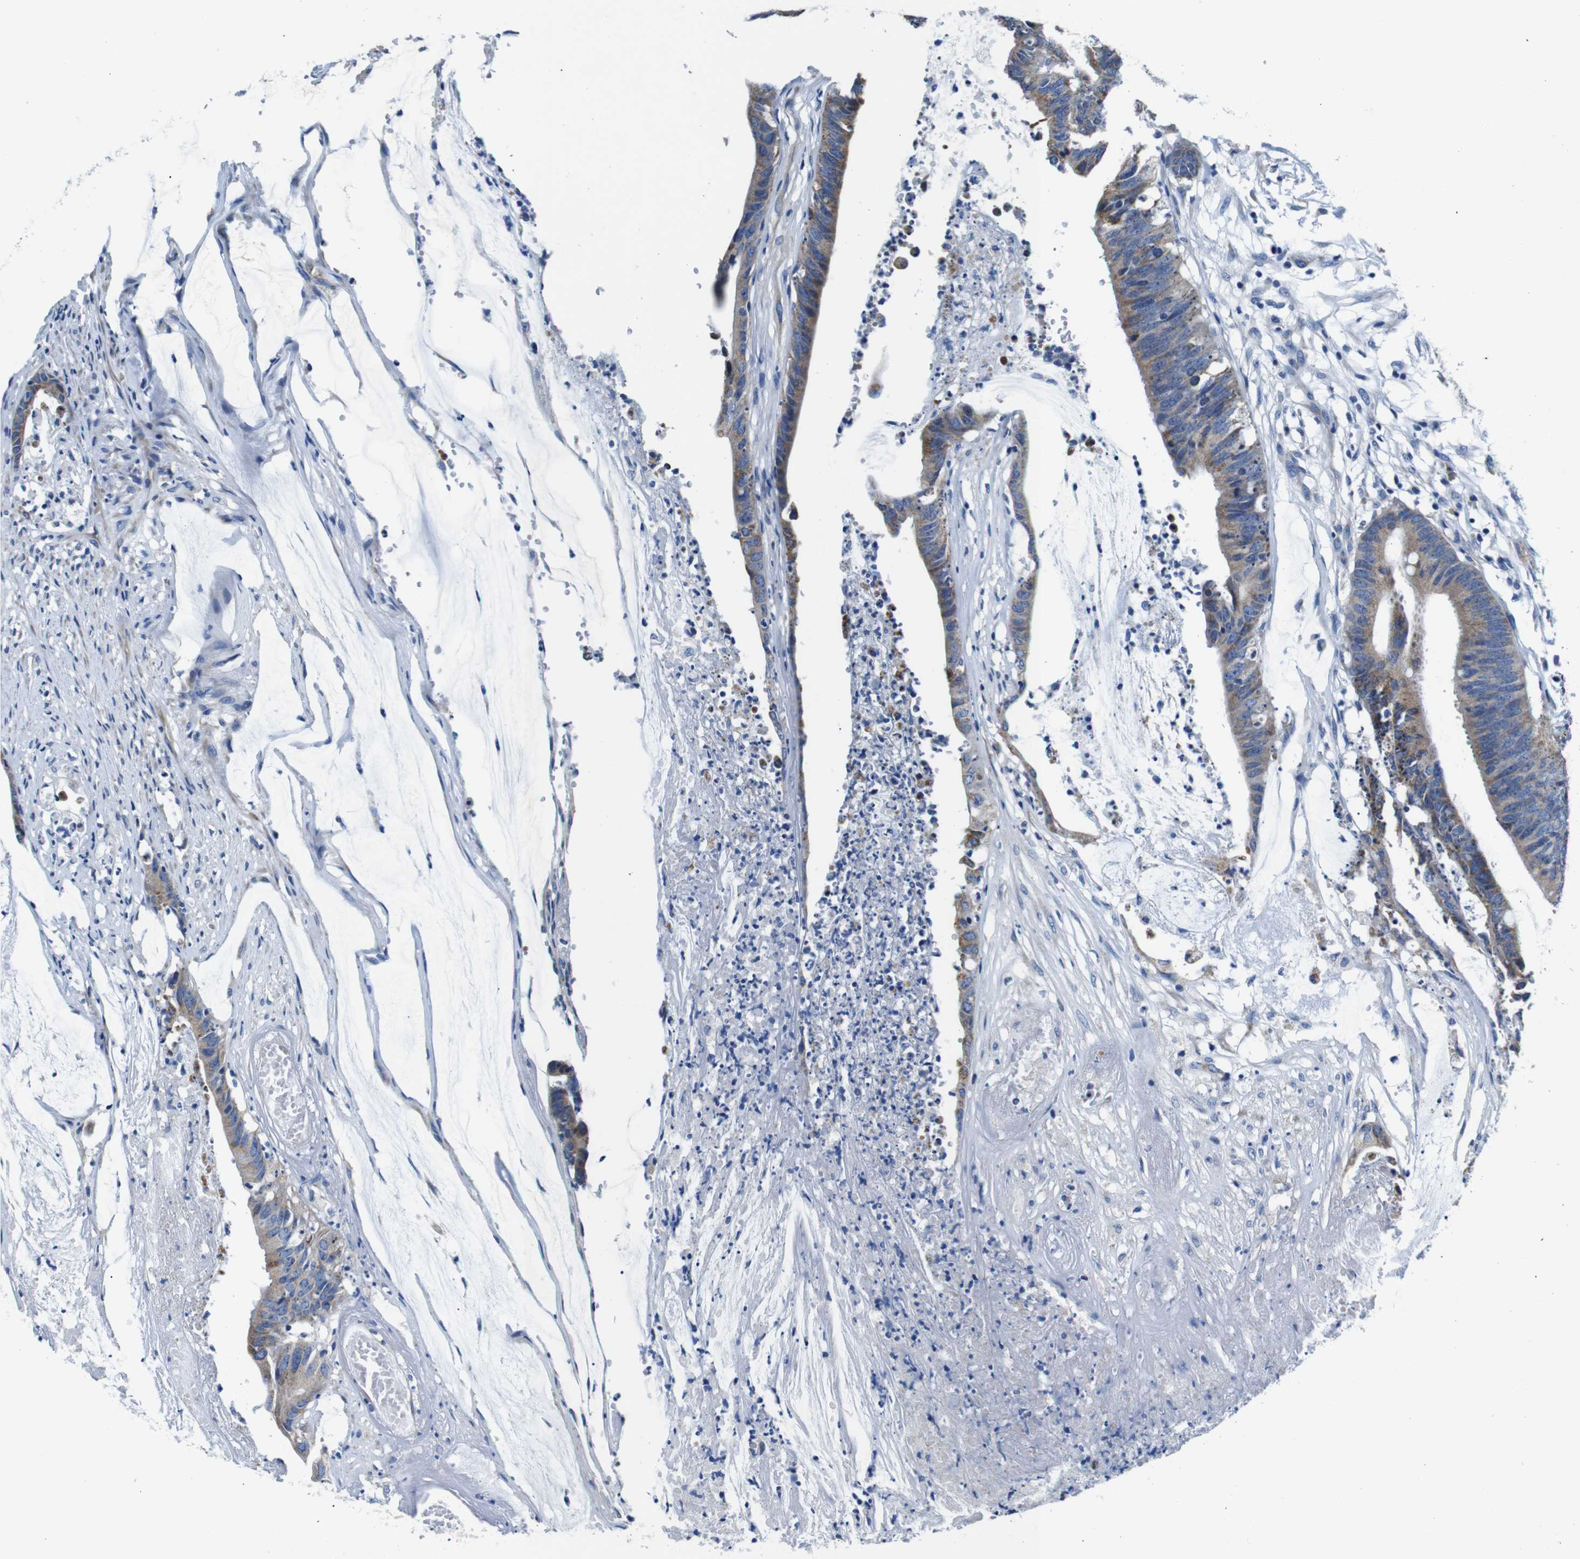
{"staining": {"intensity": "moderate", "quantity": "25%-75%", "location": "cytoplasmic/membranous"}, "tissue": "colorectal cancer", "cell_type": "Tumor cells", "image_type": "cancer", "snomed": [{"axis": "morphology", "description": "Adenocarcinoma, NOS"}, {"axis": "topography", "description": "Rectum"}], "caption": "Immunohistochemical staining of adenocarcinoma (colorectal) displays moderate cytoplasmic/membranous protein expression in about 25%-75% of tumor cells.", "gene": "SNX19", "patient": {"sex": "female", "age": 66}}